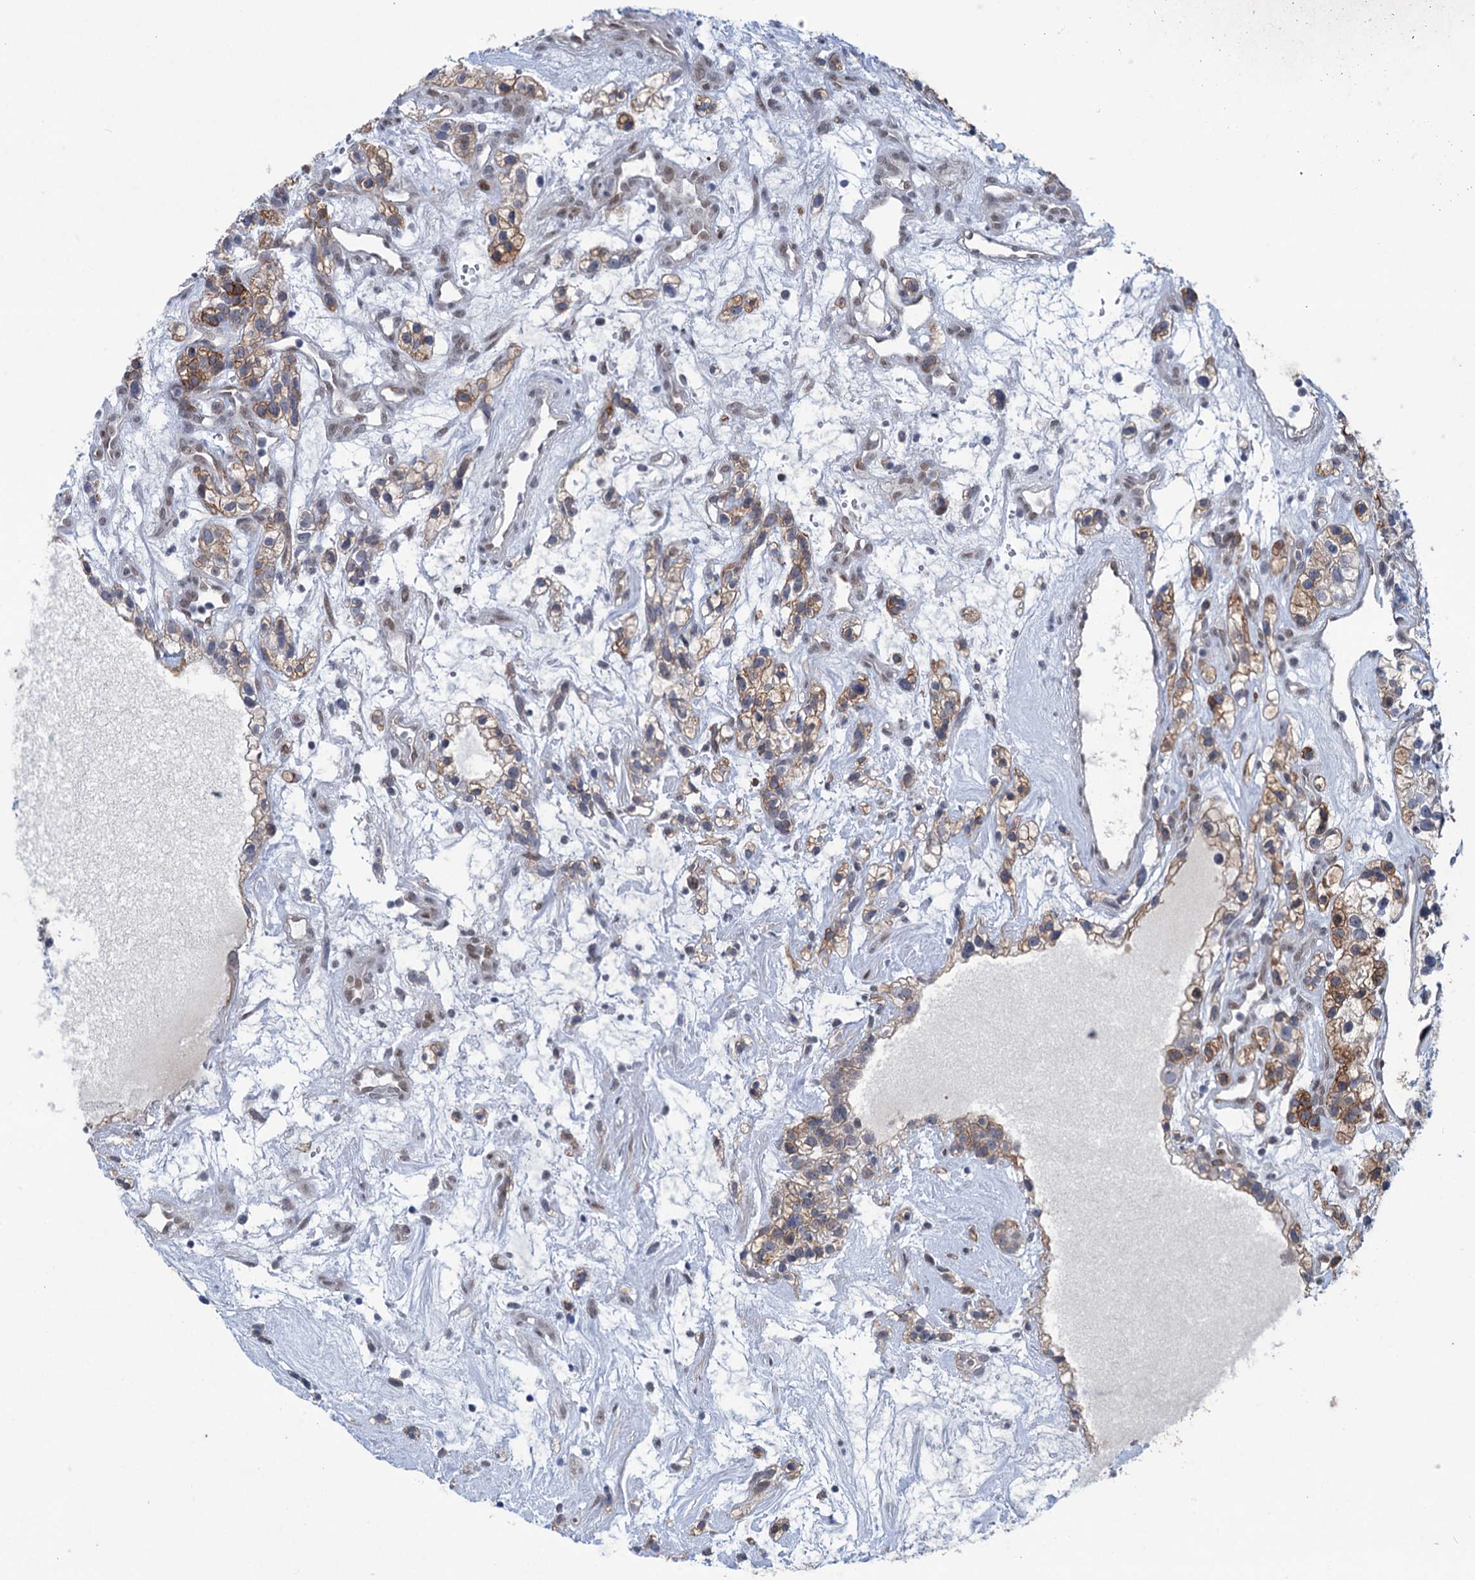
{"staining": {"intensity": "moderate", "quantity": "25%-75%", "location": "cytoplasmic/membranous"}, "tissue": "renal cancer", "cell_type": "Tumor cells", "image_type": "cancer", "snomed": [{"axis": "morphology", "description": "Adenocarcinoma, NOS"}, {"axis": "topography", "description": "Kidney"}], "caption": "IHC (DAB (3,3'-diaminobenzidine)) staining of human renal cancer (adenocarcinoma) exhibits moderate cytoplasmic/membranous protein expression in about 25%-75% of tumor cells.", "gene": "FAM53A", "patient": {"sex": "female", "age": 57}}